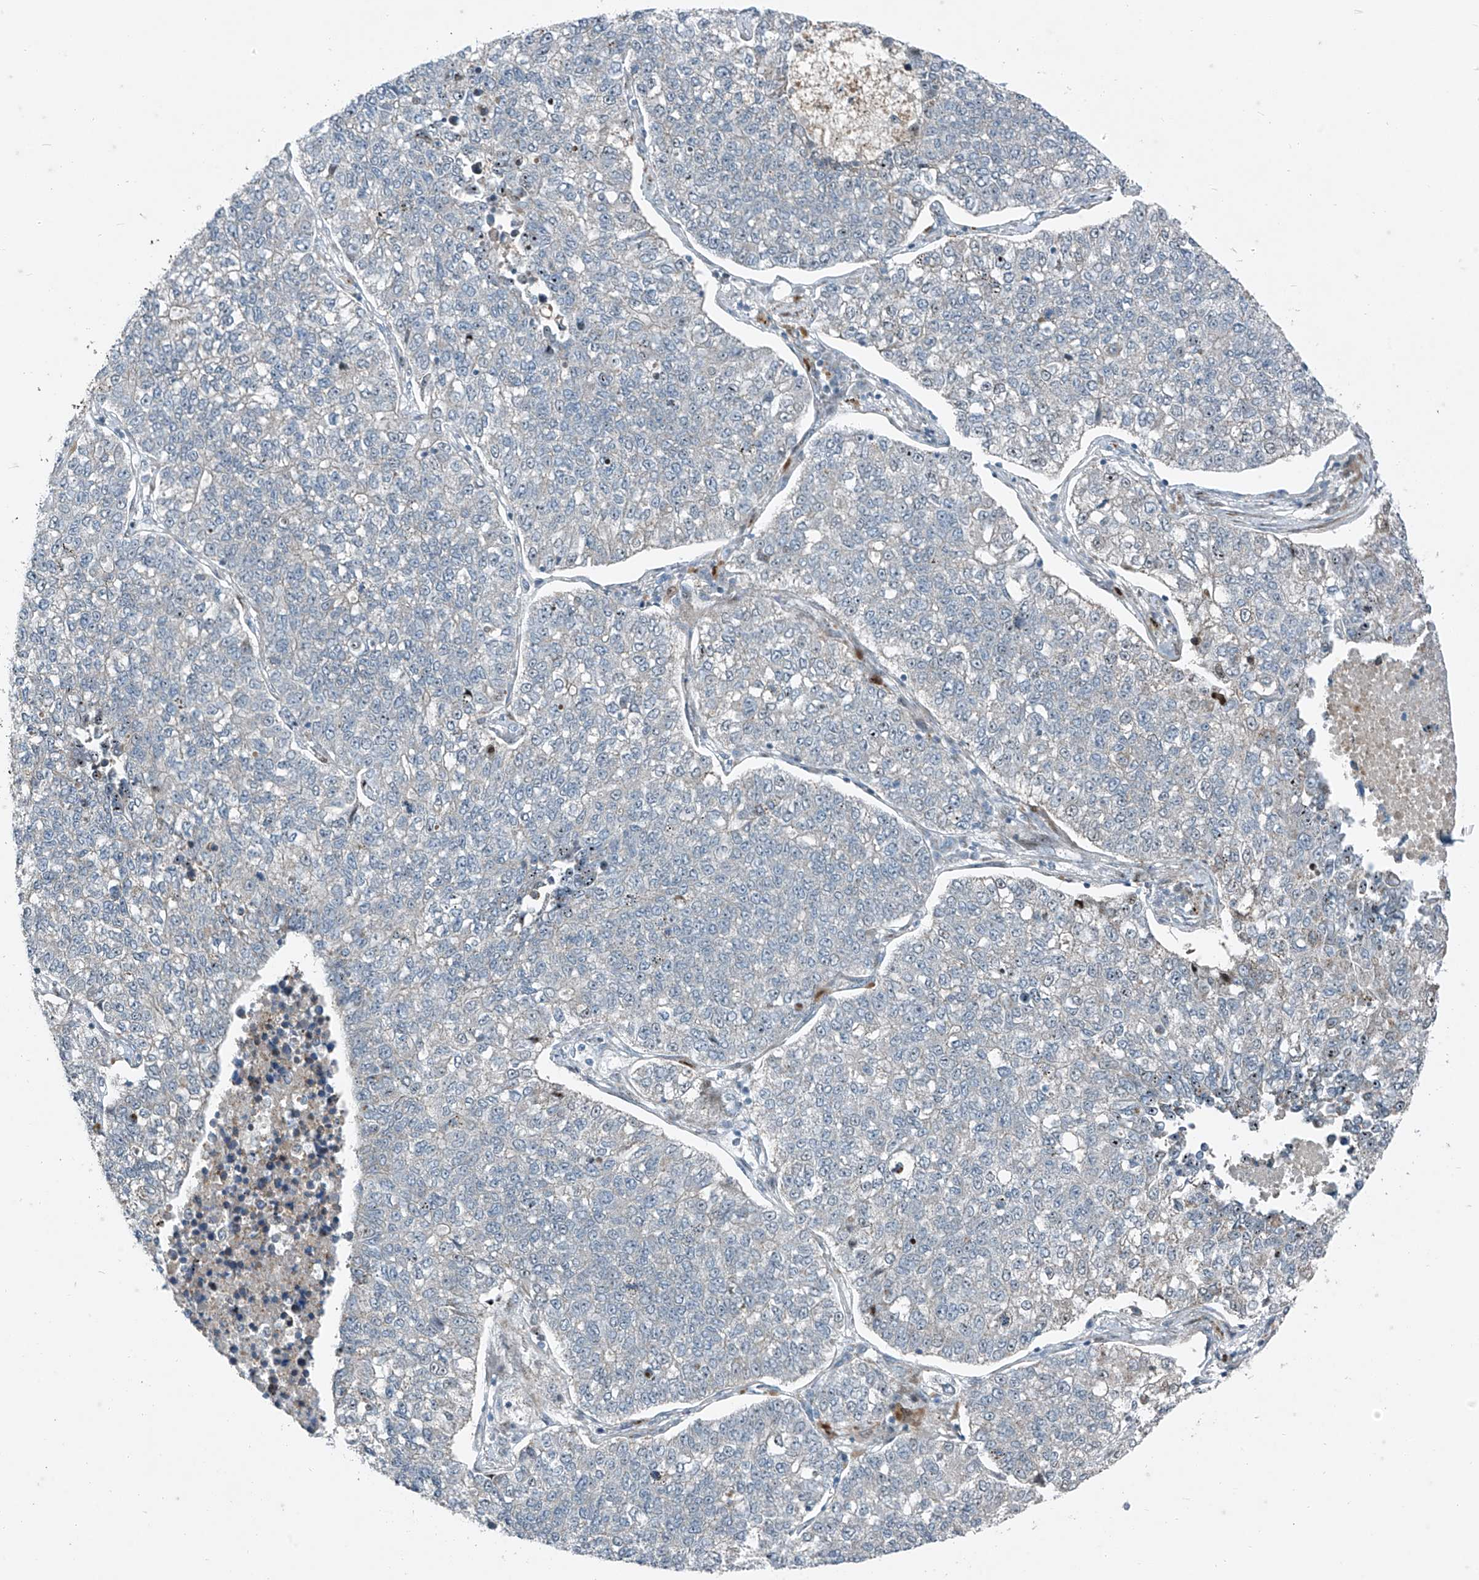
{"staining": {"intensity": "moderate", "quantity": "<25%", "location": "nuclear"}, "tissue": "lung cancer", "cell_type": "Tumor cells", "image_type": "cancer", "snomed": [{"axis": "morphology", "description": "Adenocarcinoma, NOS"}, {"axis": "topography", "description": "Lung"}], "caption": "Immunohistochemical staining of adenocarcinoma (lung) shows moderate nuclear protein expression in about <25% of tumor cells. Immunohistochemistry stains the protein in brown and the nuclei are stained blue.", "gene": "PPCS", "patient": {"sex": "male", "age": 49}}